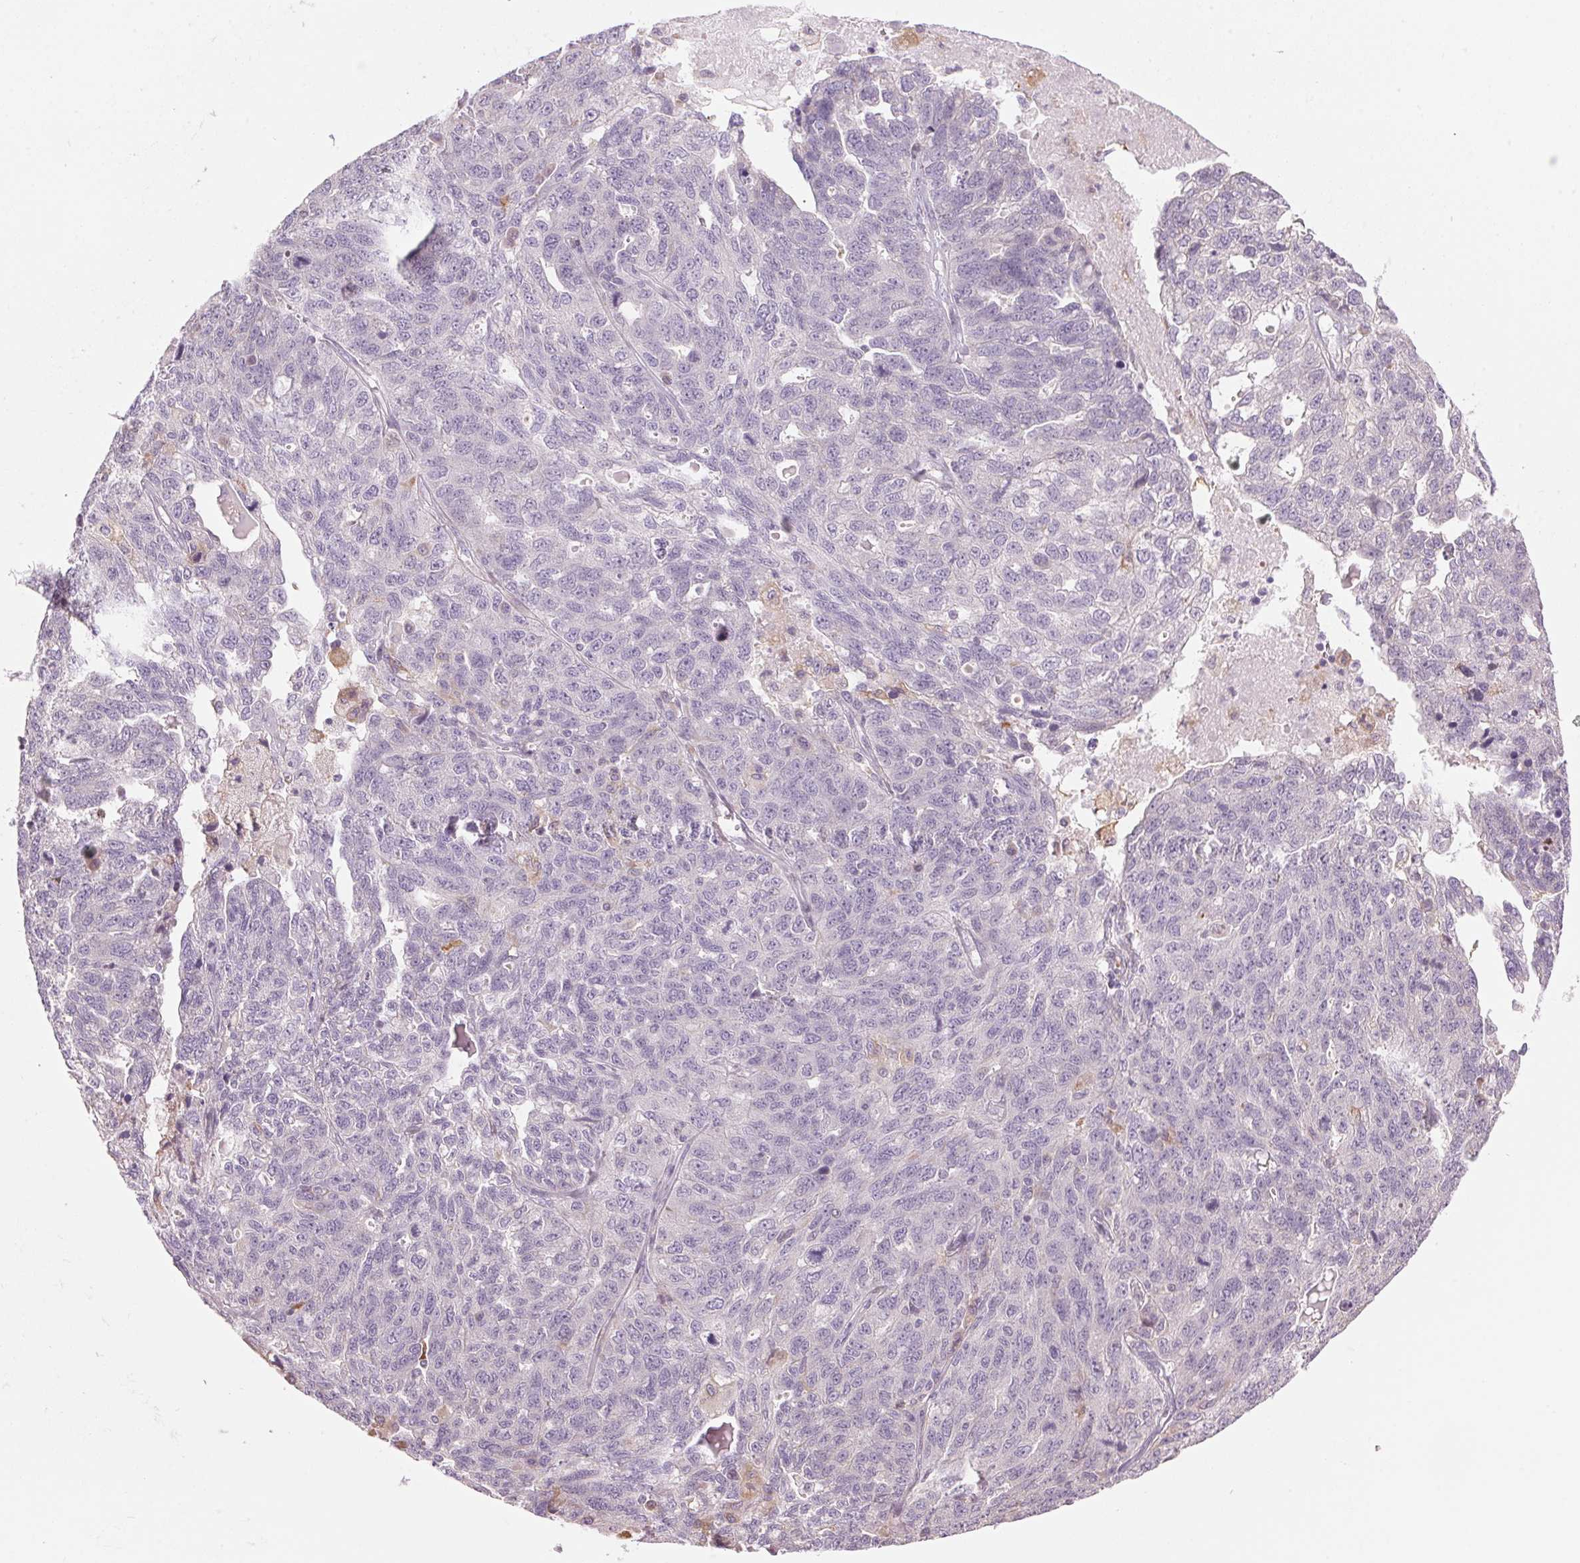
{"staining": {"intensity": "negative", "quantity": "none", "location": "none"}, "tissue": "ovarian cancer", "cell_type": "Tumor cells", "image_type": "cancer", "snomed": [{"axis": "morphology", "description": "Cystadenocarcinoma, serous, NOS"}, {"axis": "topography", "description": "Ovary"}], "caption": "IHC of ovarian cancer exhibits no expression in tumor cells. The staining was performed using DAB (3,3'-diaminobenzidine) to visualize the protein expression in brown, while the nuclei were stained in blue with hematoxylin (Magnification: 20x).", "gene": "GNMT", "patient": {"sex": "female", "age": 71}}